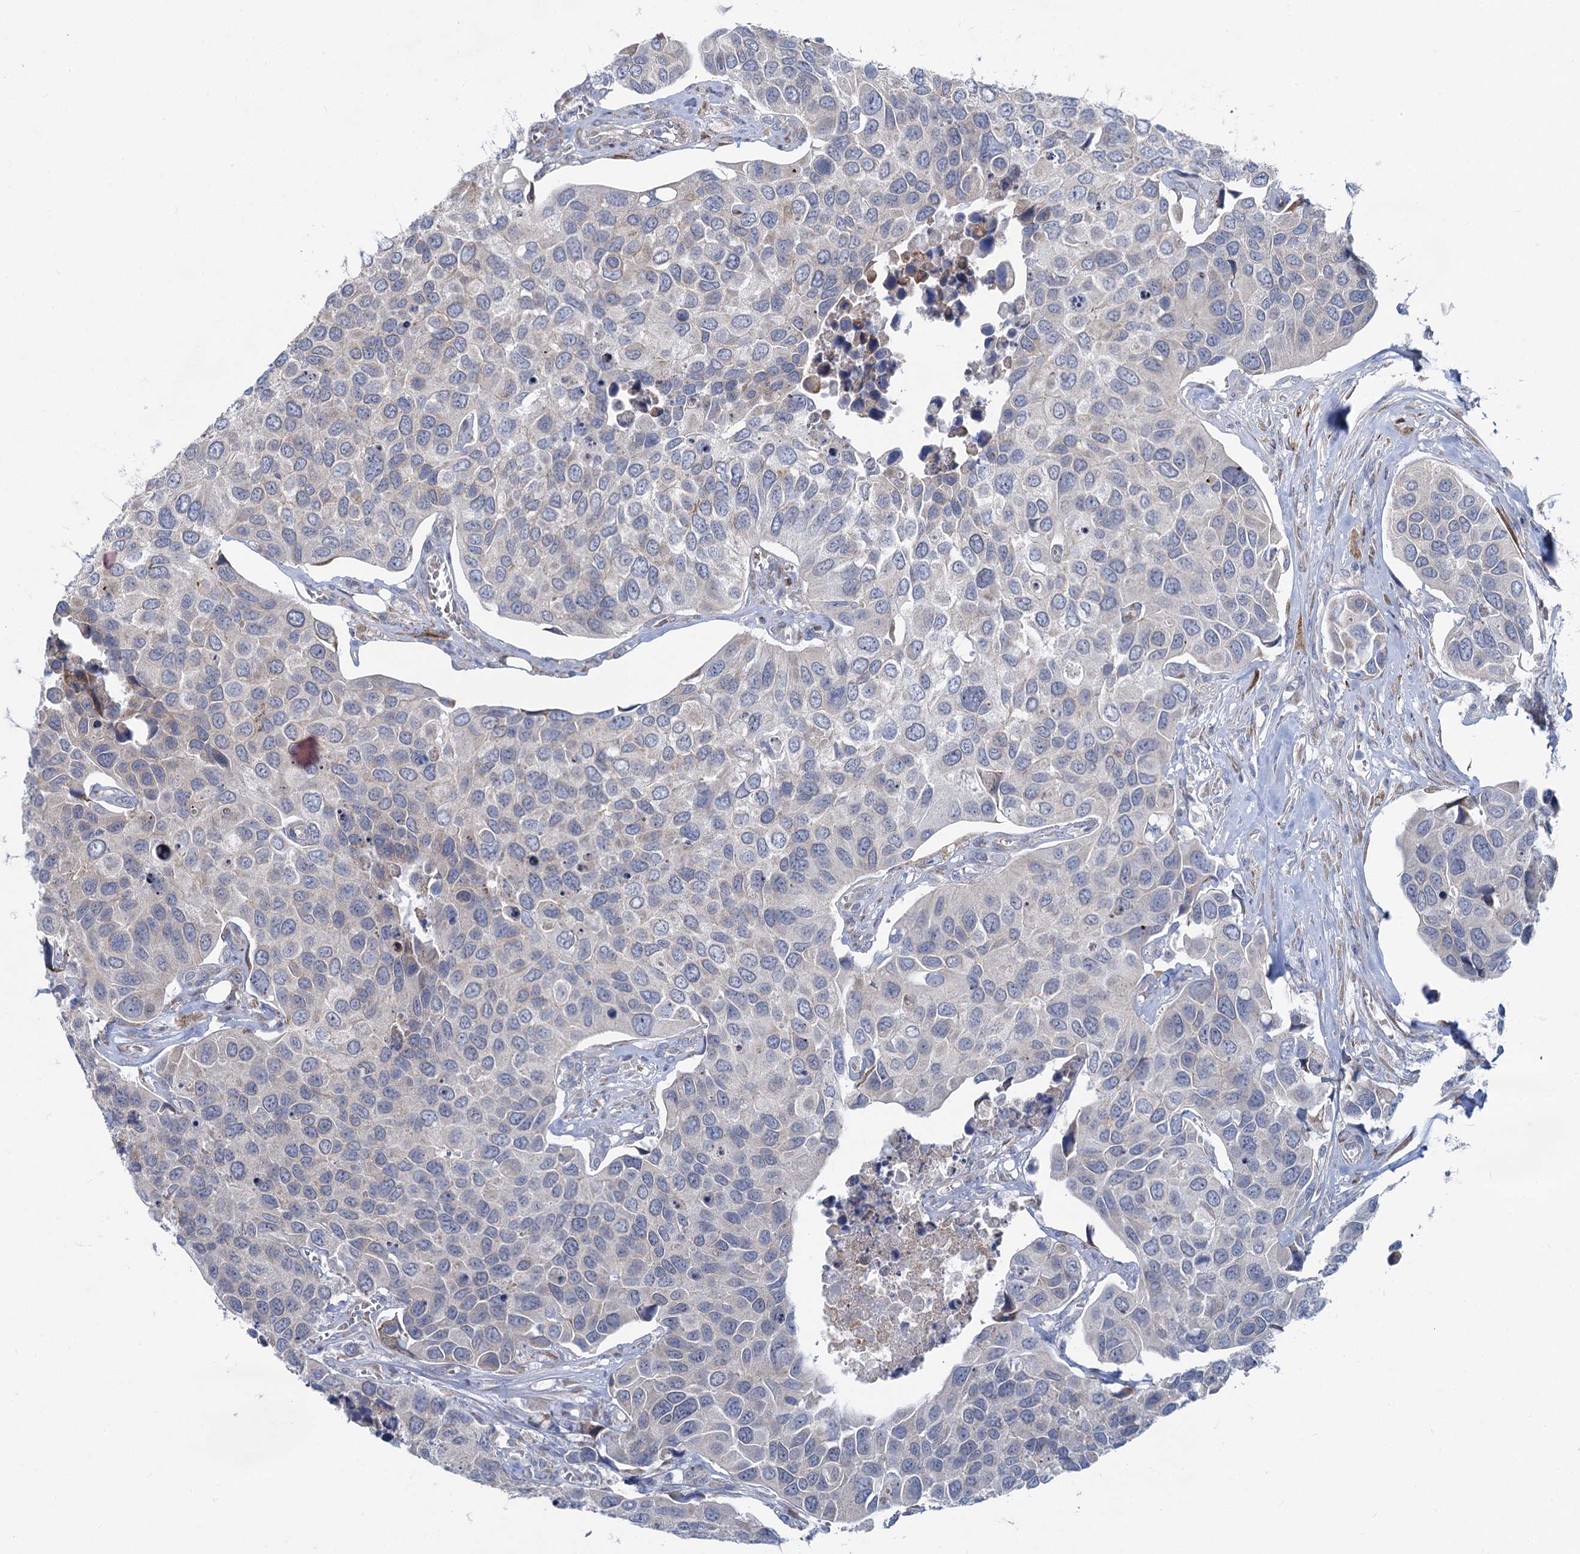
{"staining": {"intensity": "negative", "quantity": "none", "location": "none"}, "tissue": "urothelial cancer", "cell_type": "Tumor cells", "image_type": "cancer", "snomed": [{"axis": "morphology", "description": "Urothelial carcinoma, High grade"}, {"axis": "topography", "description": "Urinary bladder"}], "caption": "Urothelial cancer was stained to show a protein in brown. There is no significant positivity in tumor cells.", "gene": "PRSS35", "patient": {"sex": "male", "age": 74}}